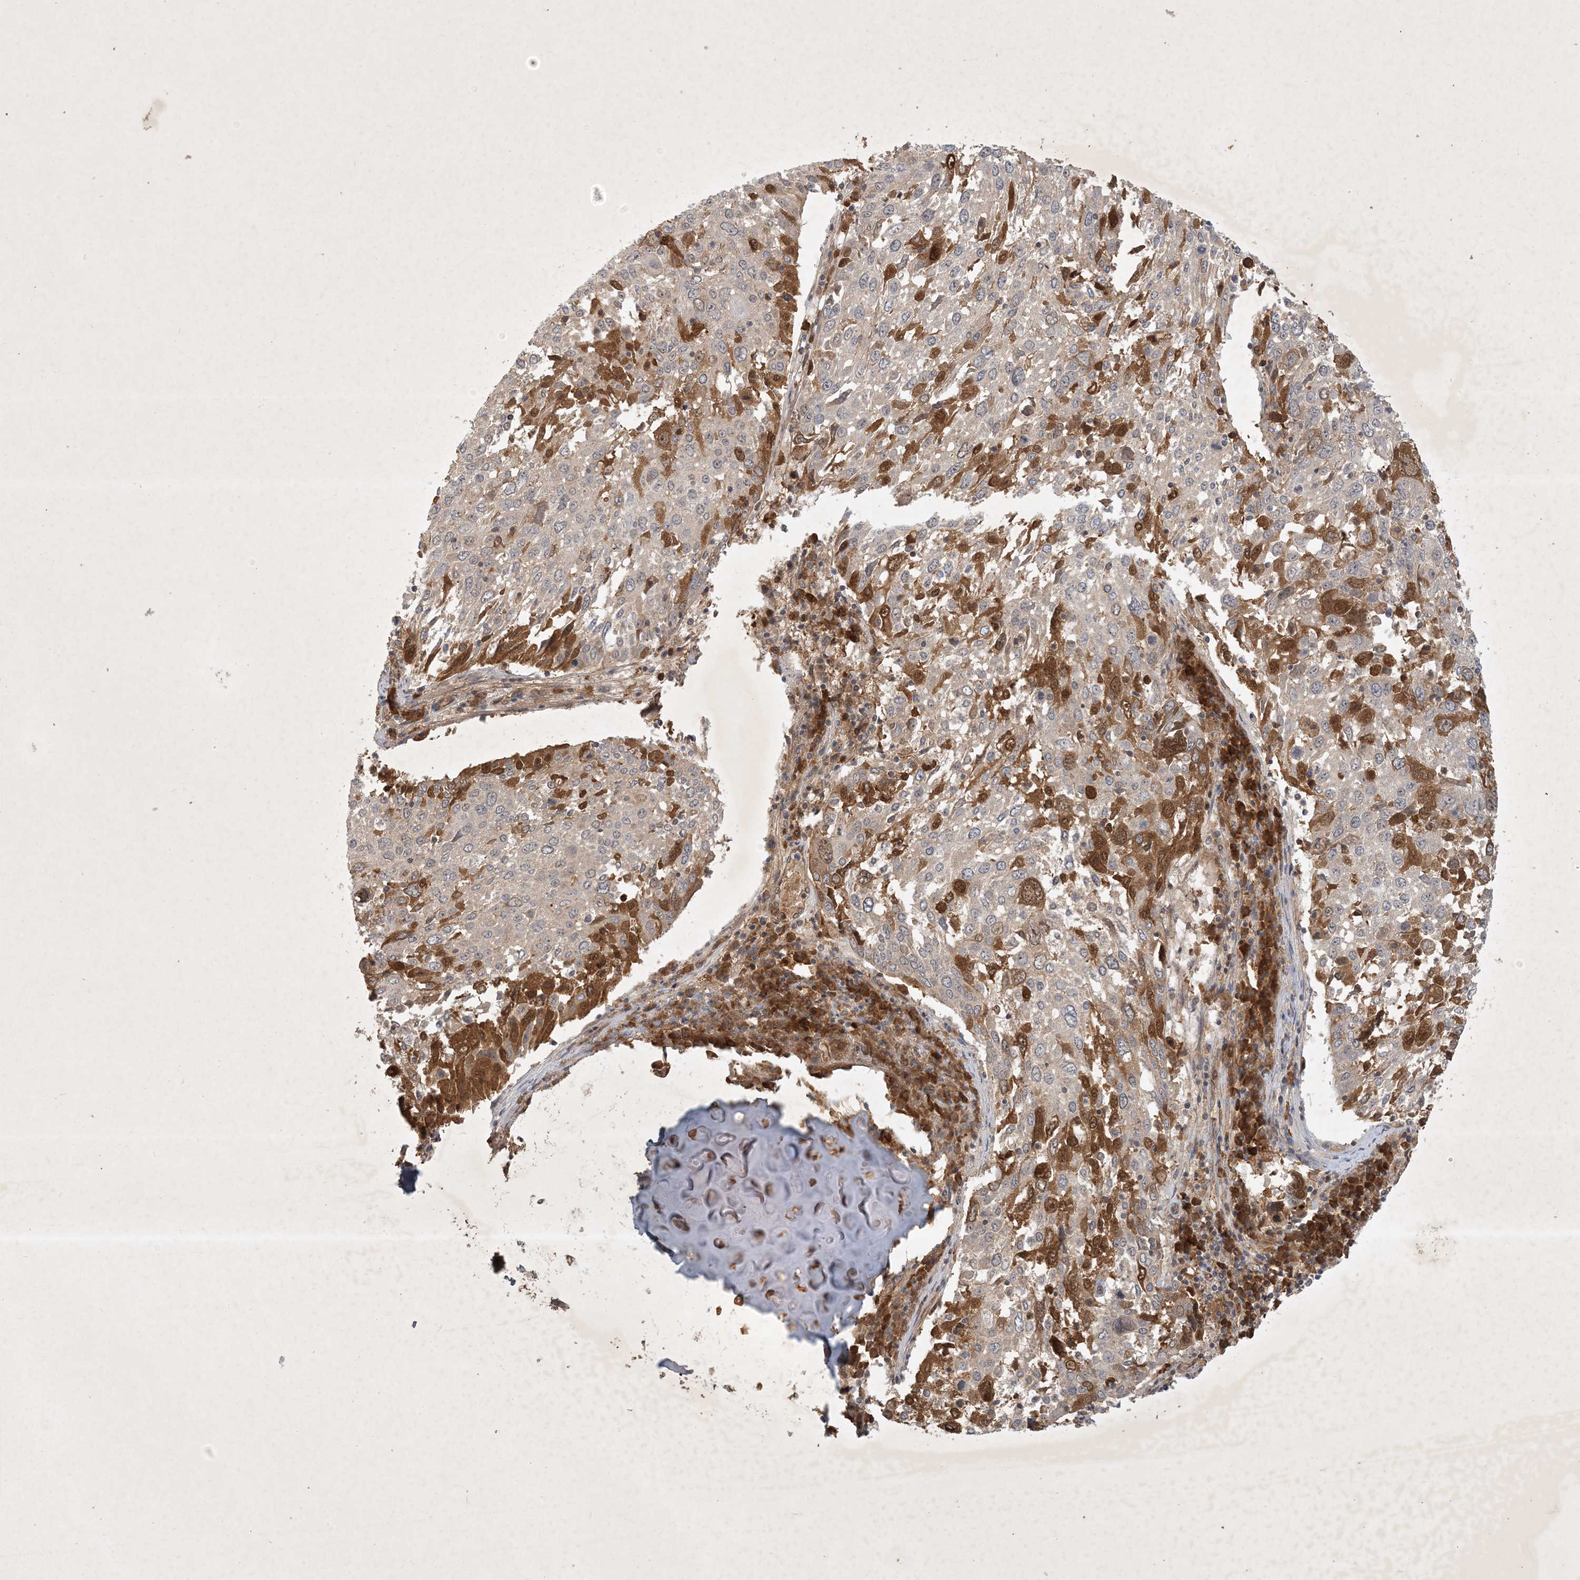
{"staining": {"intensity": "strong", "quantity": "<25%", "location": "cytoplasmic/membranous,nuclear"}, "tissue": "lung cancer", "cell_type": "Tumor cells", "image_type": "cancer", "snomed": [{"axis": "morphology", "description": "Squamous cell carcinoma, NOS"}, {"axis": "topography", "description": "Lung"}], "caption": "The immunohistochemical stain highlights strong cytoplasmic/membranous and nuclear expression in tumor cells of lung cancer tissue.", "gene": "ZCCHC4", "patient": {"sex": "male", "age": 65}}